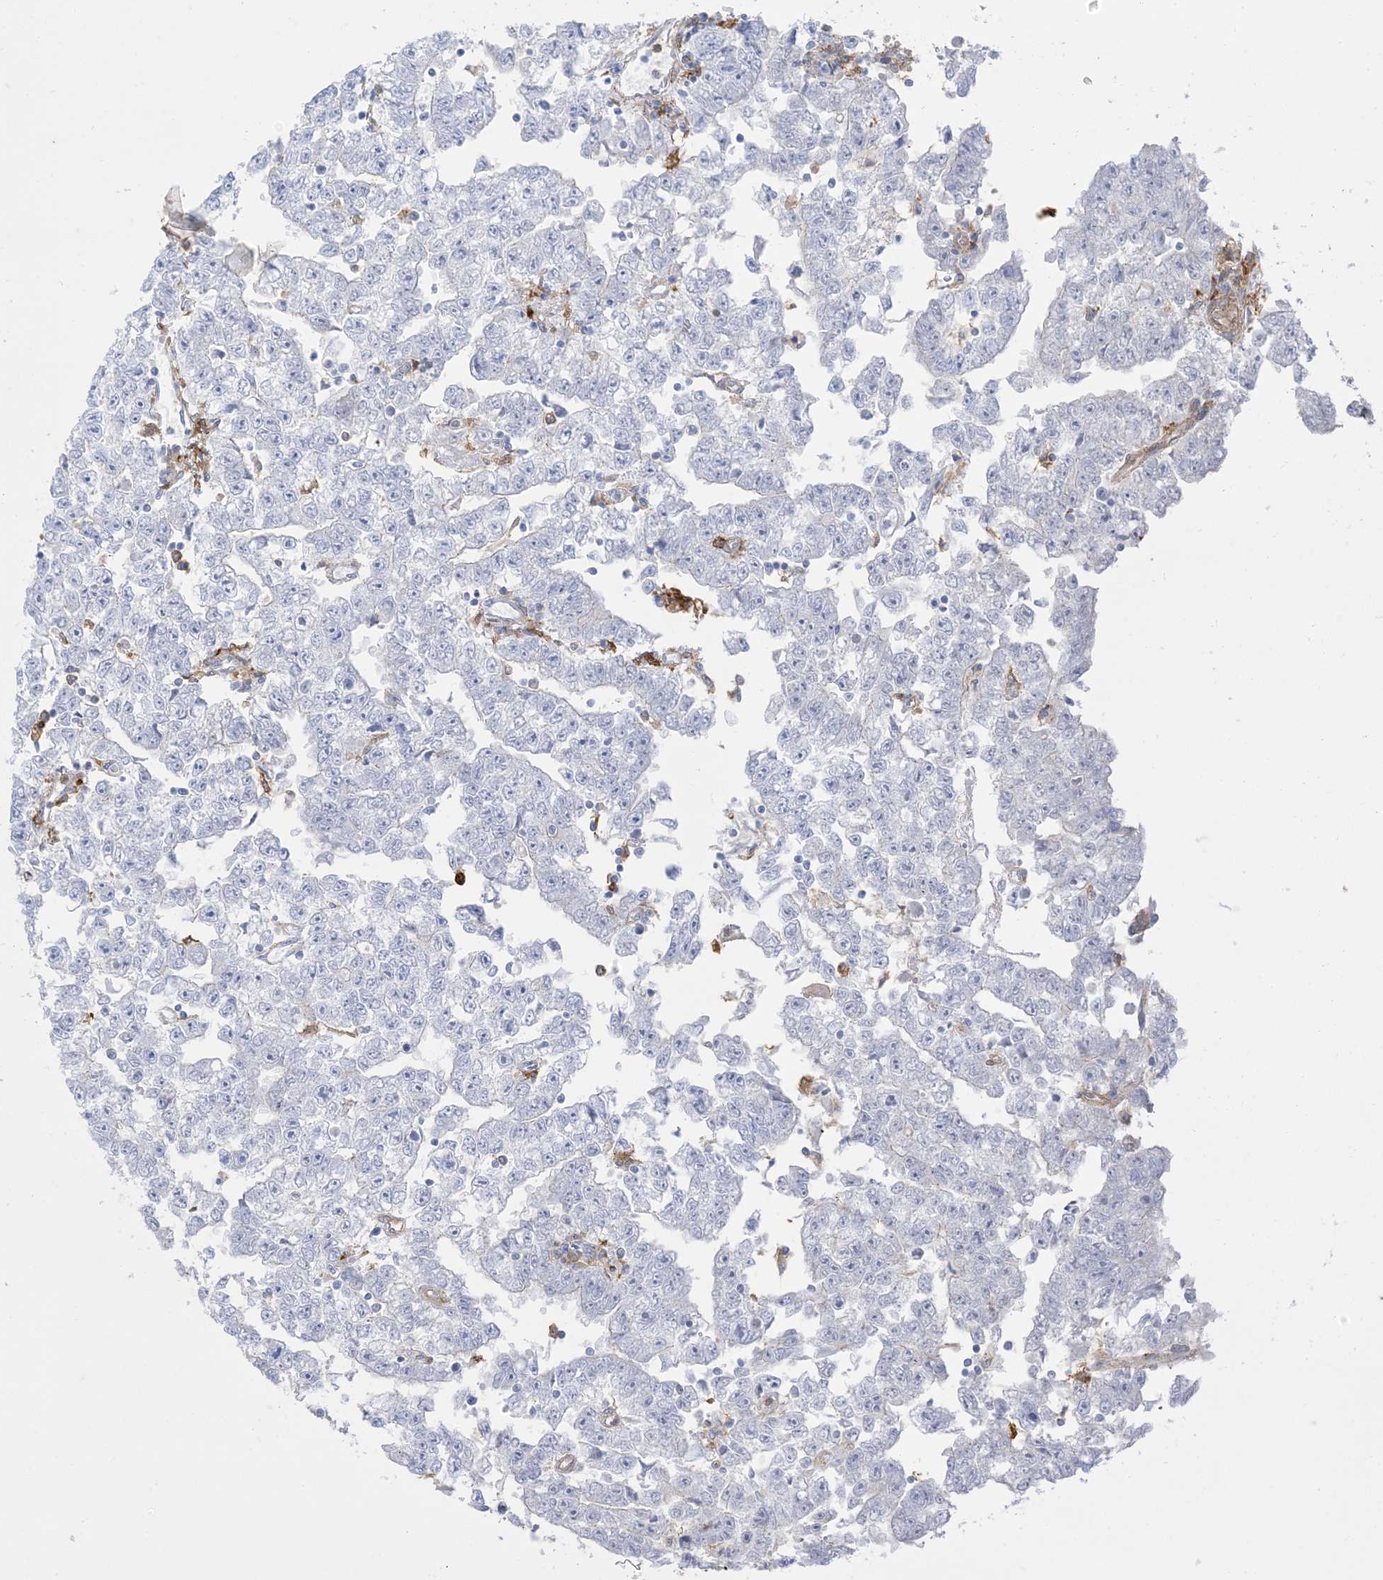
{"staining": {"intensity": "negative", "quantity": "none", "location": "none"}, "tissue": "testis cancer", "cell_type": "Tumor cells", "image_type": "cancer", "snomed": [{"axis": "morphology", "description": "Carcinoma, Embryonal, NOS"}, {"axis": "topography", "description": "Testis"}], "caption": "Testis cancer was stained to show a protein in brown. There is no significant positivity in tumor cells.", "gene": "GSN", "patient": {"sex": "male", "age": 25}}